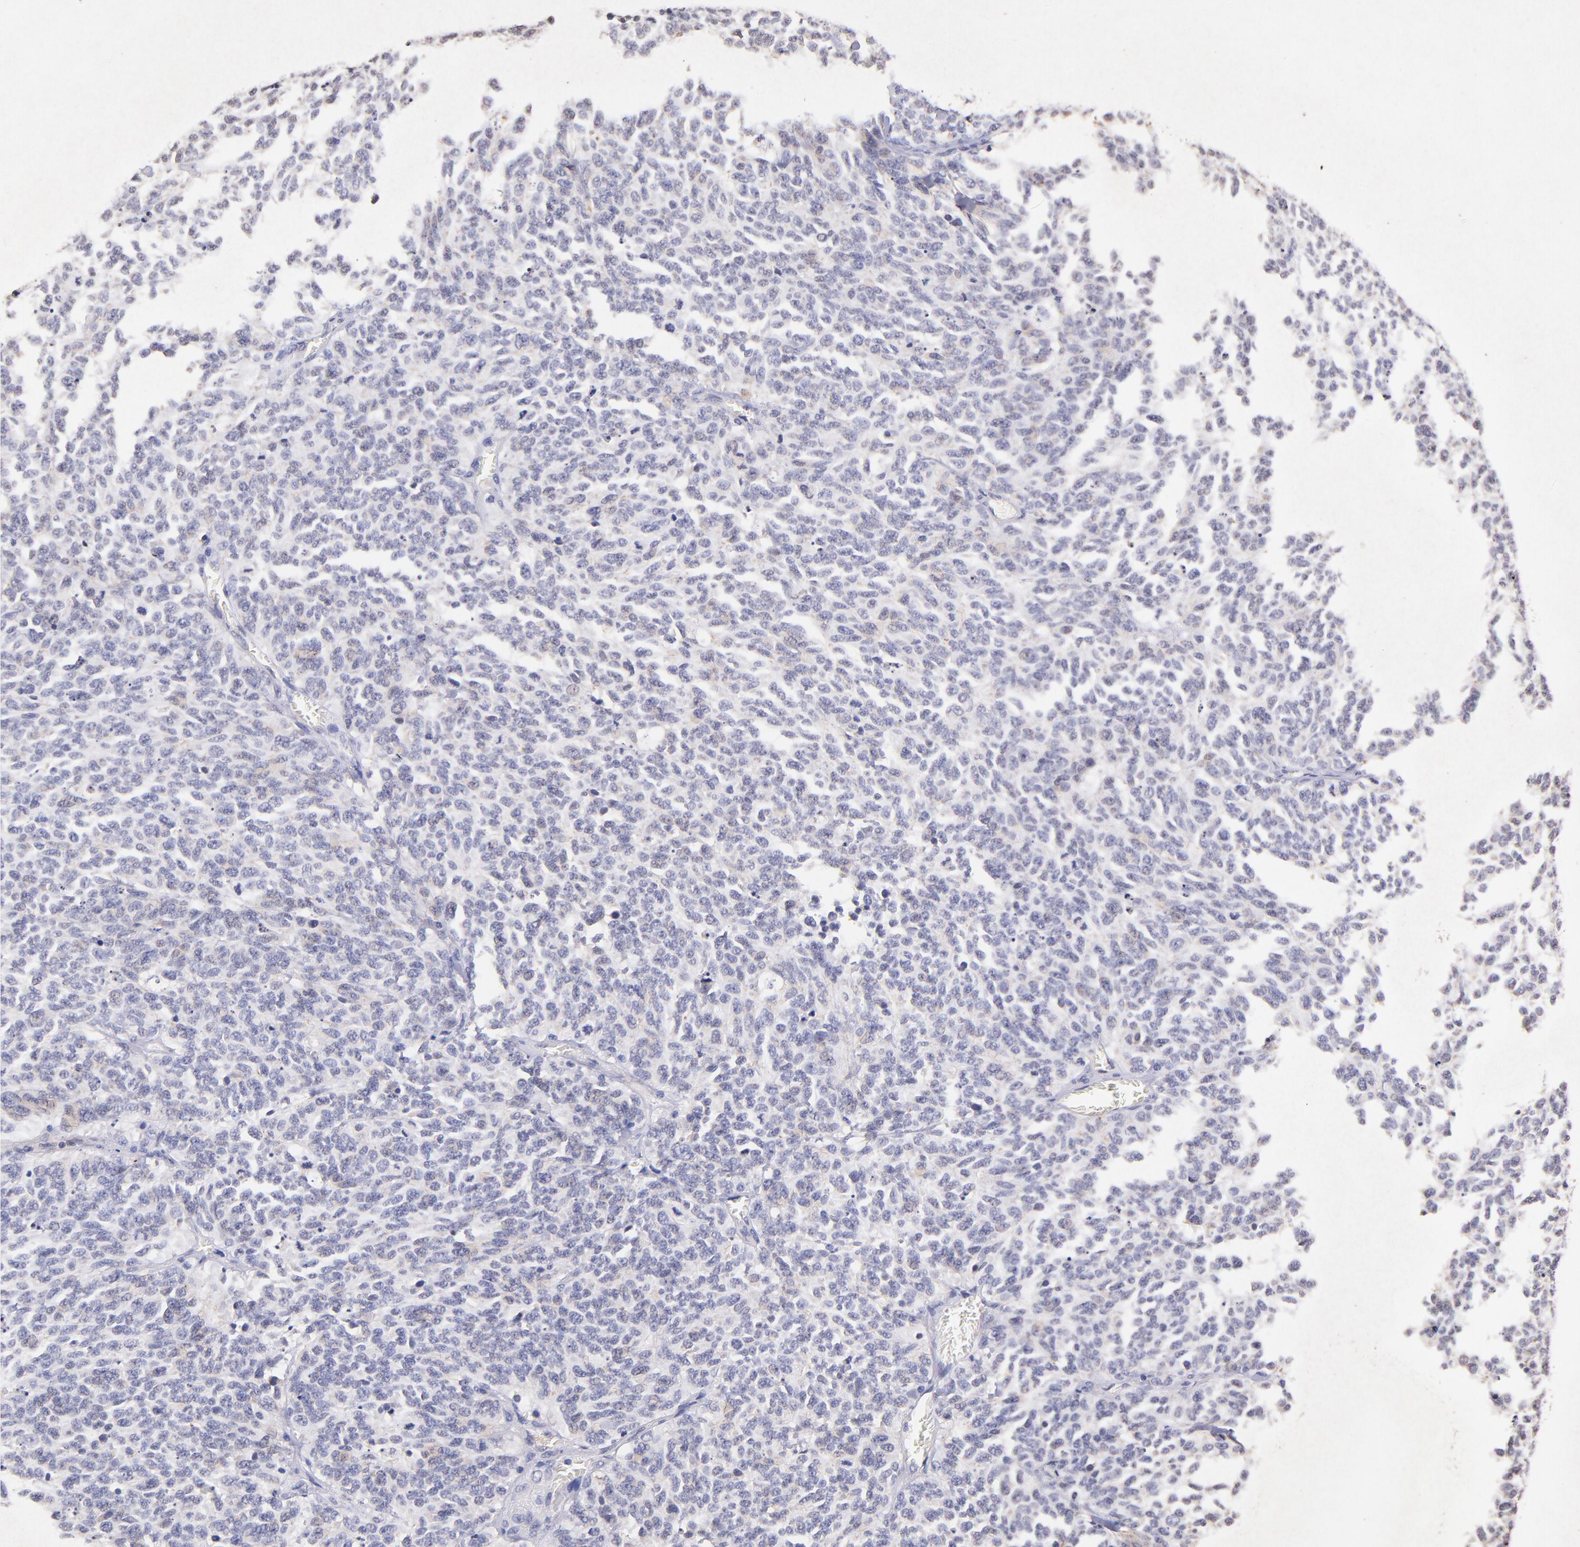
{"staining": {"intensity": "negative", "quantity": "none", "location": "none"}, "tissue": "lung cancer", "cell_type": "Tumor cells", "image_type": "cancer", "snomed": [{"axis": "morphology", "description": "Neoplasm, malignant, NOS"}, {"axis": "topography", "description": "Lung"}], "caption": "Tumor cells show no significant expression in lung cancer.", "gene": "RNASEL", "patient": {"sex": "female", "age": 58}}